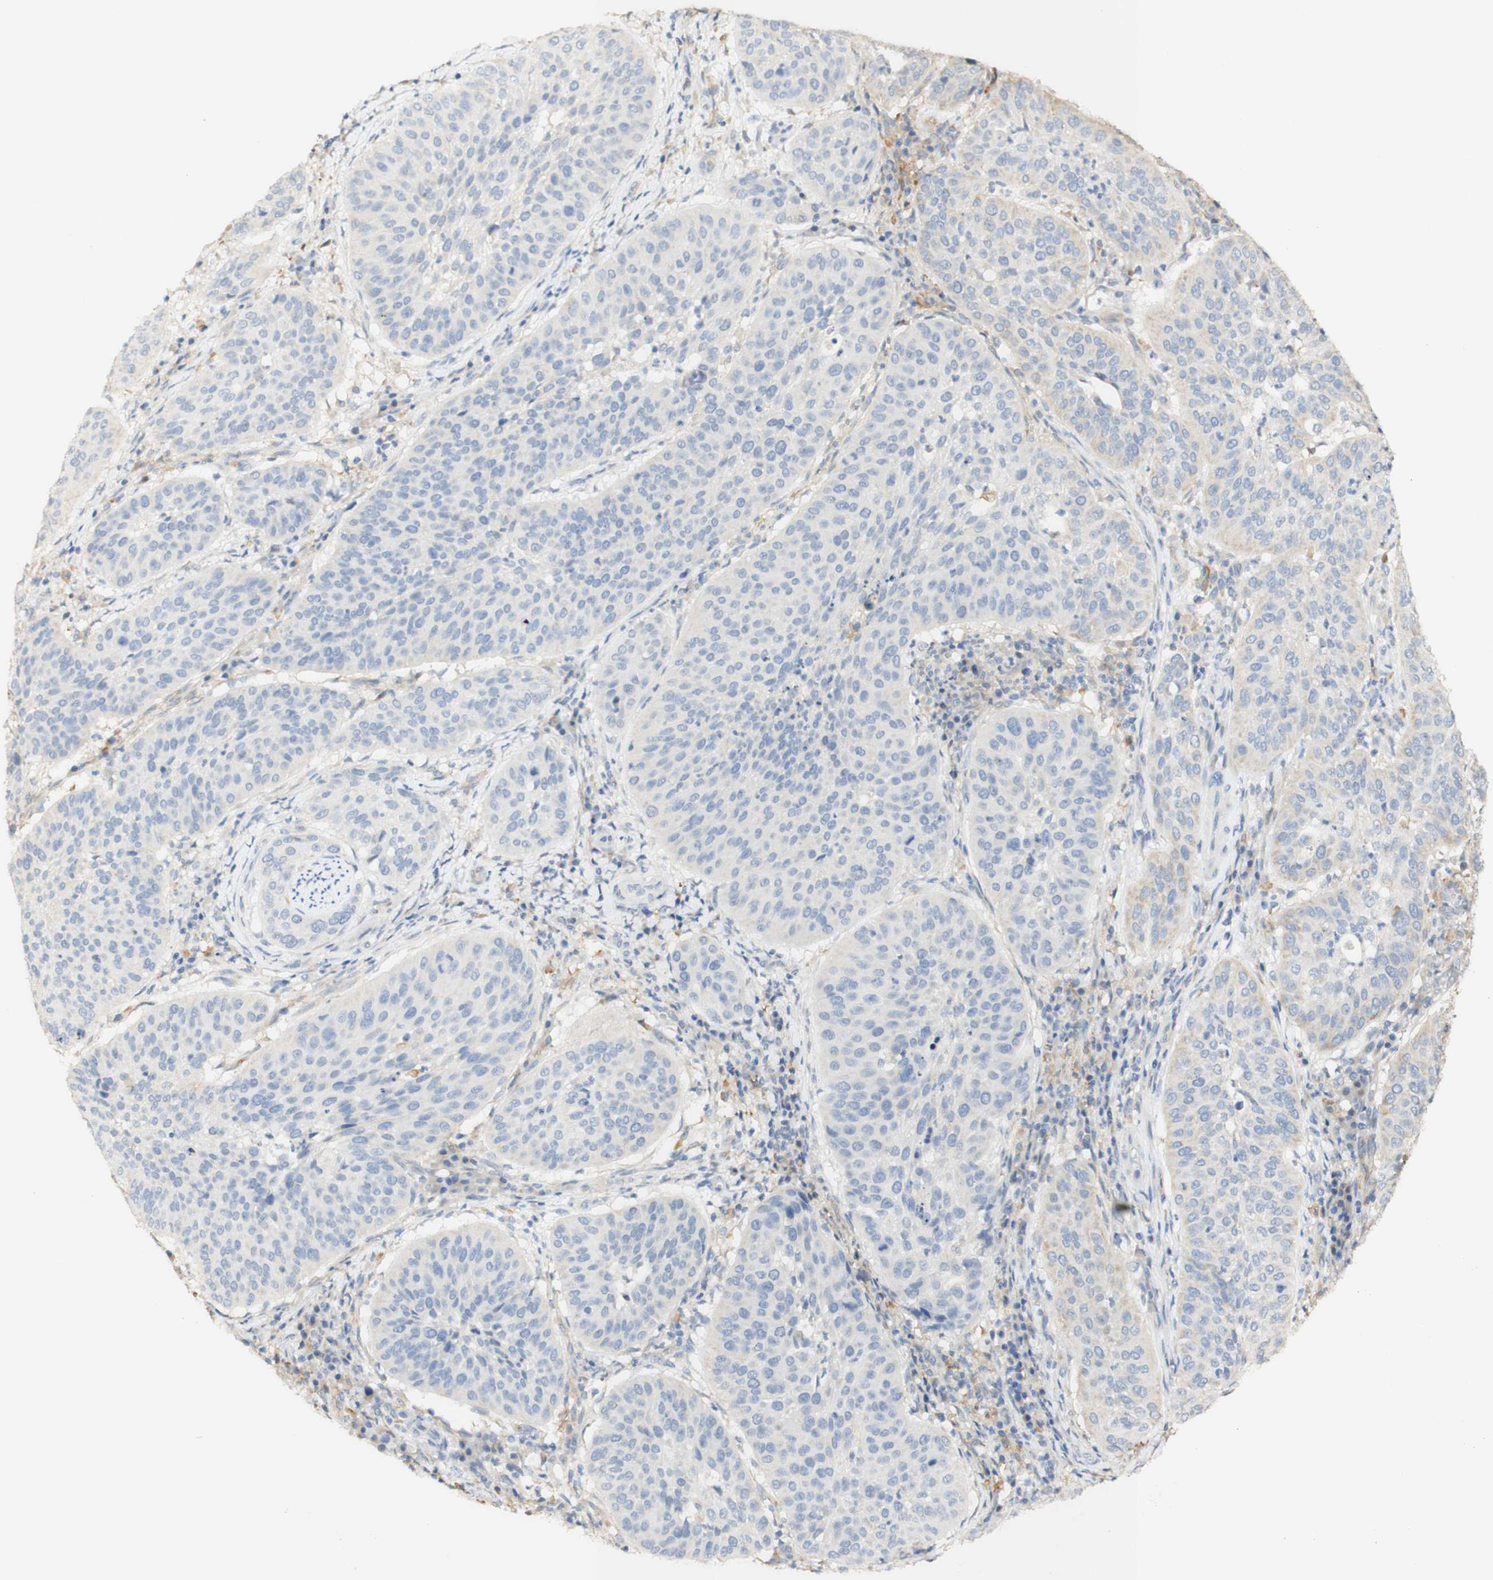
{"staining": {"intensity": "weak", "quantity": "<25%", "location": "cytoplasmic/membranous"}, "tissue": "cervical cancer", "cell_type": "Tumor cells", "image_type": "cancer", "snomed": [{"axis": "morphology", "description": "Normal tissue, NOS"}, {"axis": "morphology", "description": "Squamous cell carcinoma, NOS"}, {"axis": "topography", "description": "Cervix"}], "caption": "This is an immunohistochemistry (IHC) micrograph of human cervical cancer (squamous cell carcinoma). There is no expression in tumor cells.", "gene": "FCGRT", "patient": {"sex": "female", "age": 39}}